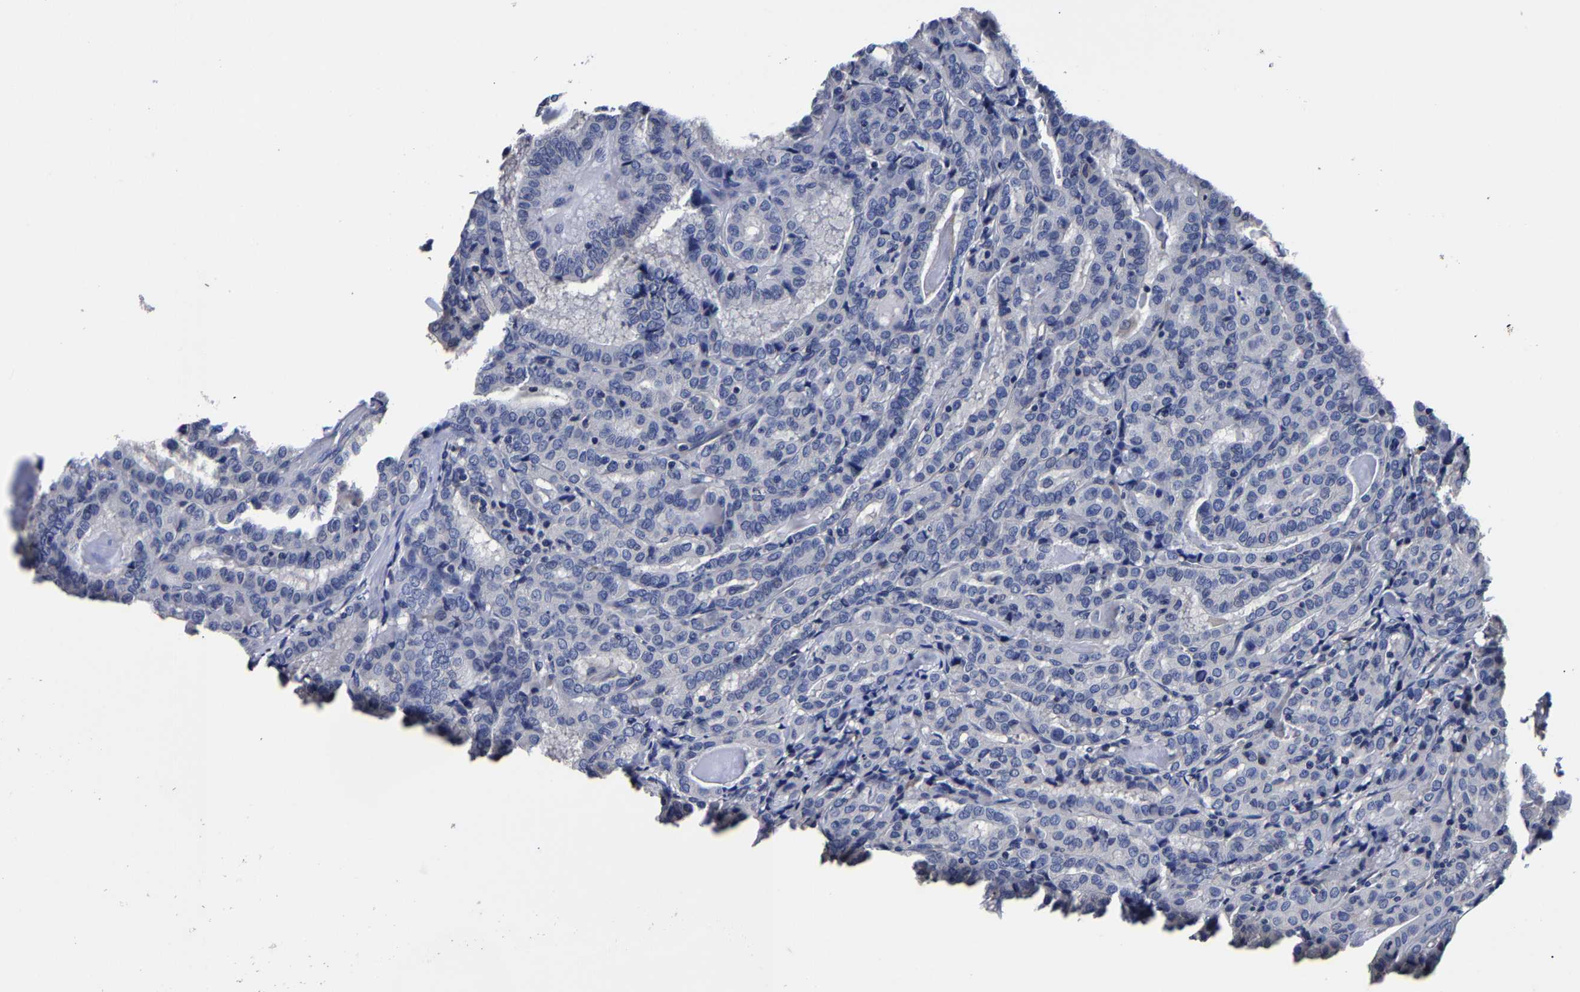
{"staining": {"intensity": "negative", "quantity": "none", "location": "none"}, "tissue": "thyroid cancer", "cell_type": "Tumor cells", "image_type": "cancer", "snomed": [{"axis": "morphology", "description": "Papillary adenocarcinoma, NOS"}, {"axis": "topography", "description": "Thyroid gland"}], "caption": "Immunohistochemical staining of thyroid papillary adenocarcinoma exhibits no significant positivity in tumor cells. (DAB (3,3'-diaminobenzidine) IHC with hematoxylin counter stain).", "gene": "AKAP4", "patient": {"sex": "female", "age": 42}}